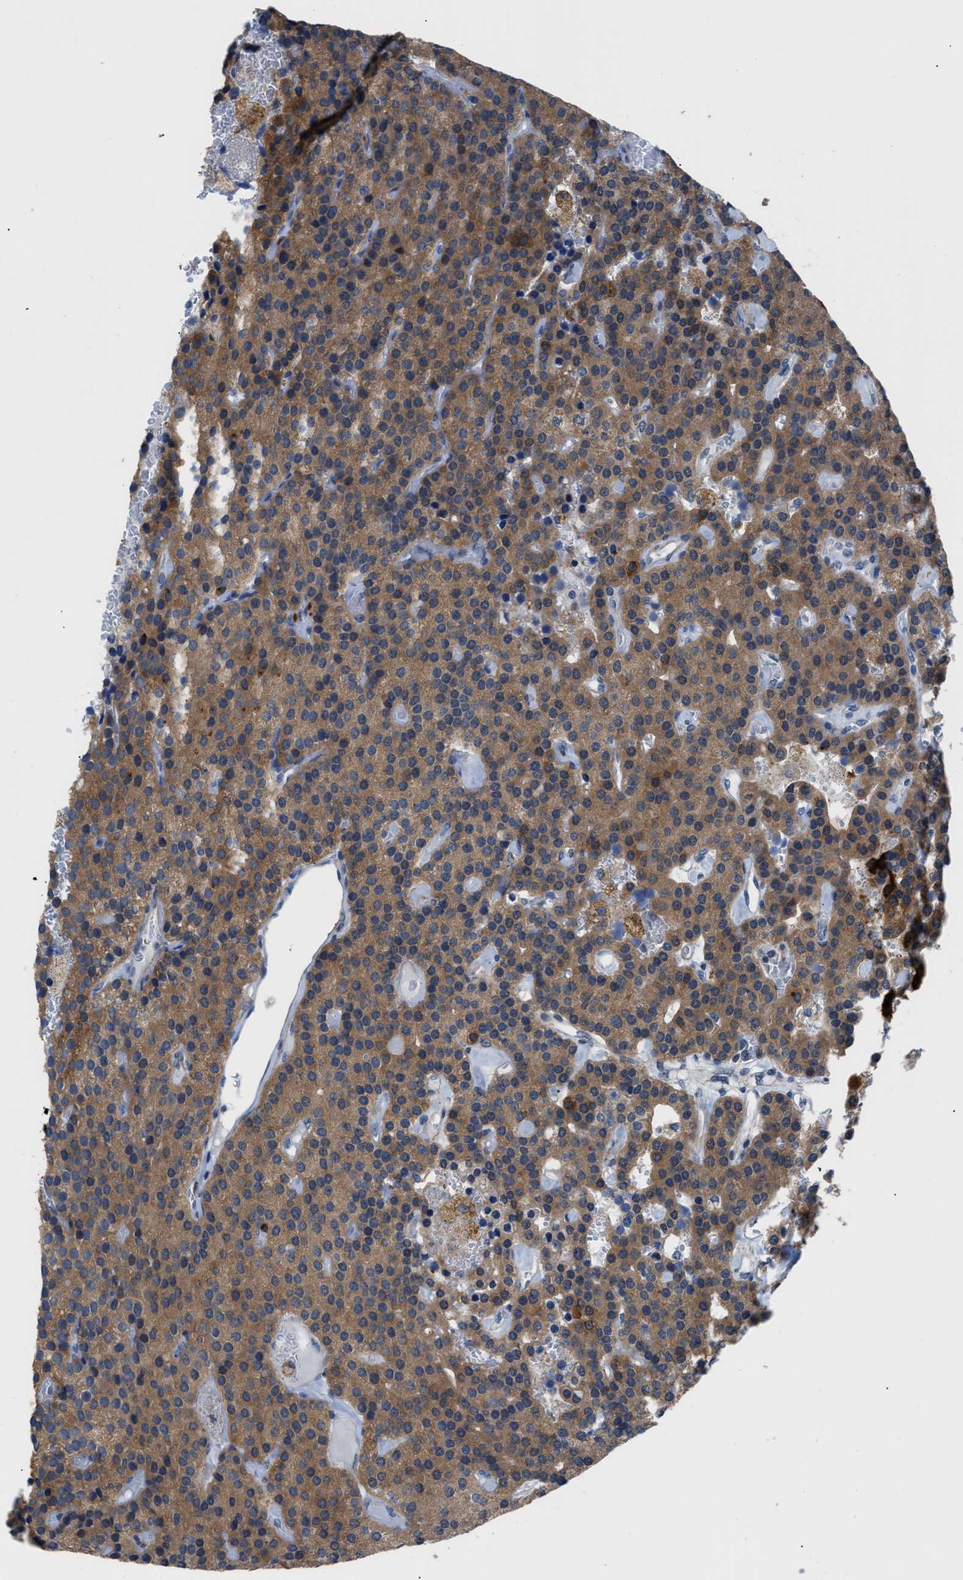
{"staining": {"intensity": "moderate", "quantity": ">75%", "location": "cytoplasmic/membranous"}, "tissue": "parathyroid gland", "cell_type": "Glandular cells", "image_type": "normal", "snomed": [{"axis": "morphology", "description": "Normal tissue, NOS"}, {"axis": "morphology", "description": "Adenoma, NOS"}, {"axis": "topography", "description": "Parathyroid gland"}], "caption": "Benign parathyroid gland was stained to show a protein in brown. There is medium levels of moderate cytoplasmic/membranous positivity in about >75% of glandular cells. (DAB = brown stain, brightfield microscopy at high magnification).", "gene": "TMEM45B", "patient": {"sex": "female", "age": 86}}